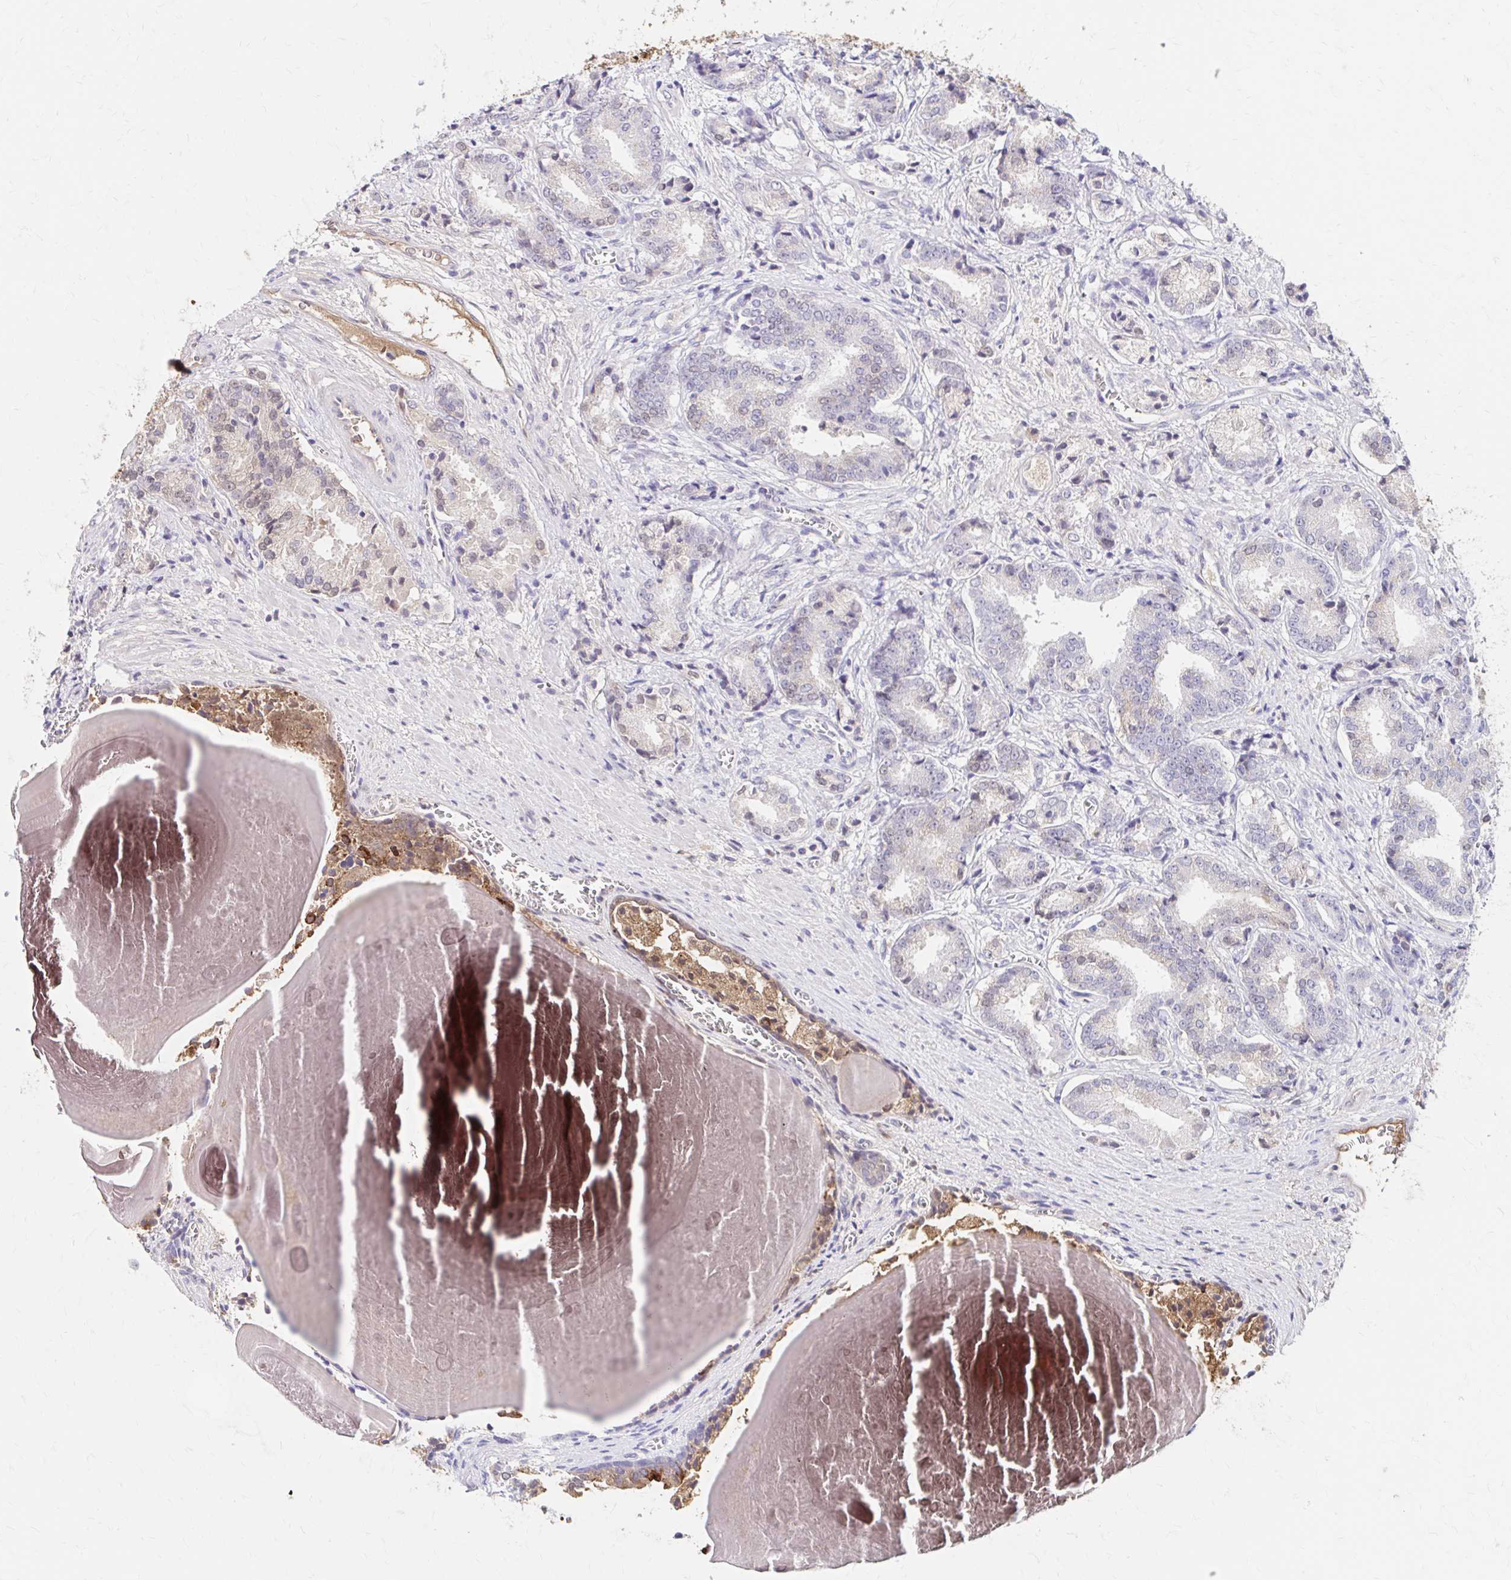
{"staining": {"intensity": "negative", "quantity": "none", "location": "none"}, "tissue": "prostate cancer", "cell_type": "Tumor cells", "image_type": "cancer", "snomed": [{"axis": "morphology", "description": "Adenocarcinoma, High grade"}, {"axis": "topography", "description": "Prostate and seminal vesicle, NOS"}], "caption": "Human prostate cancer (adenocarcinoma (high-grade)) stained for a protein using immunohistochemistry (IHC) shows no positivity in tumor cells.", "gene": "AZGP1", "patient": {"sex": "male", "age": 61}}